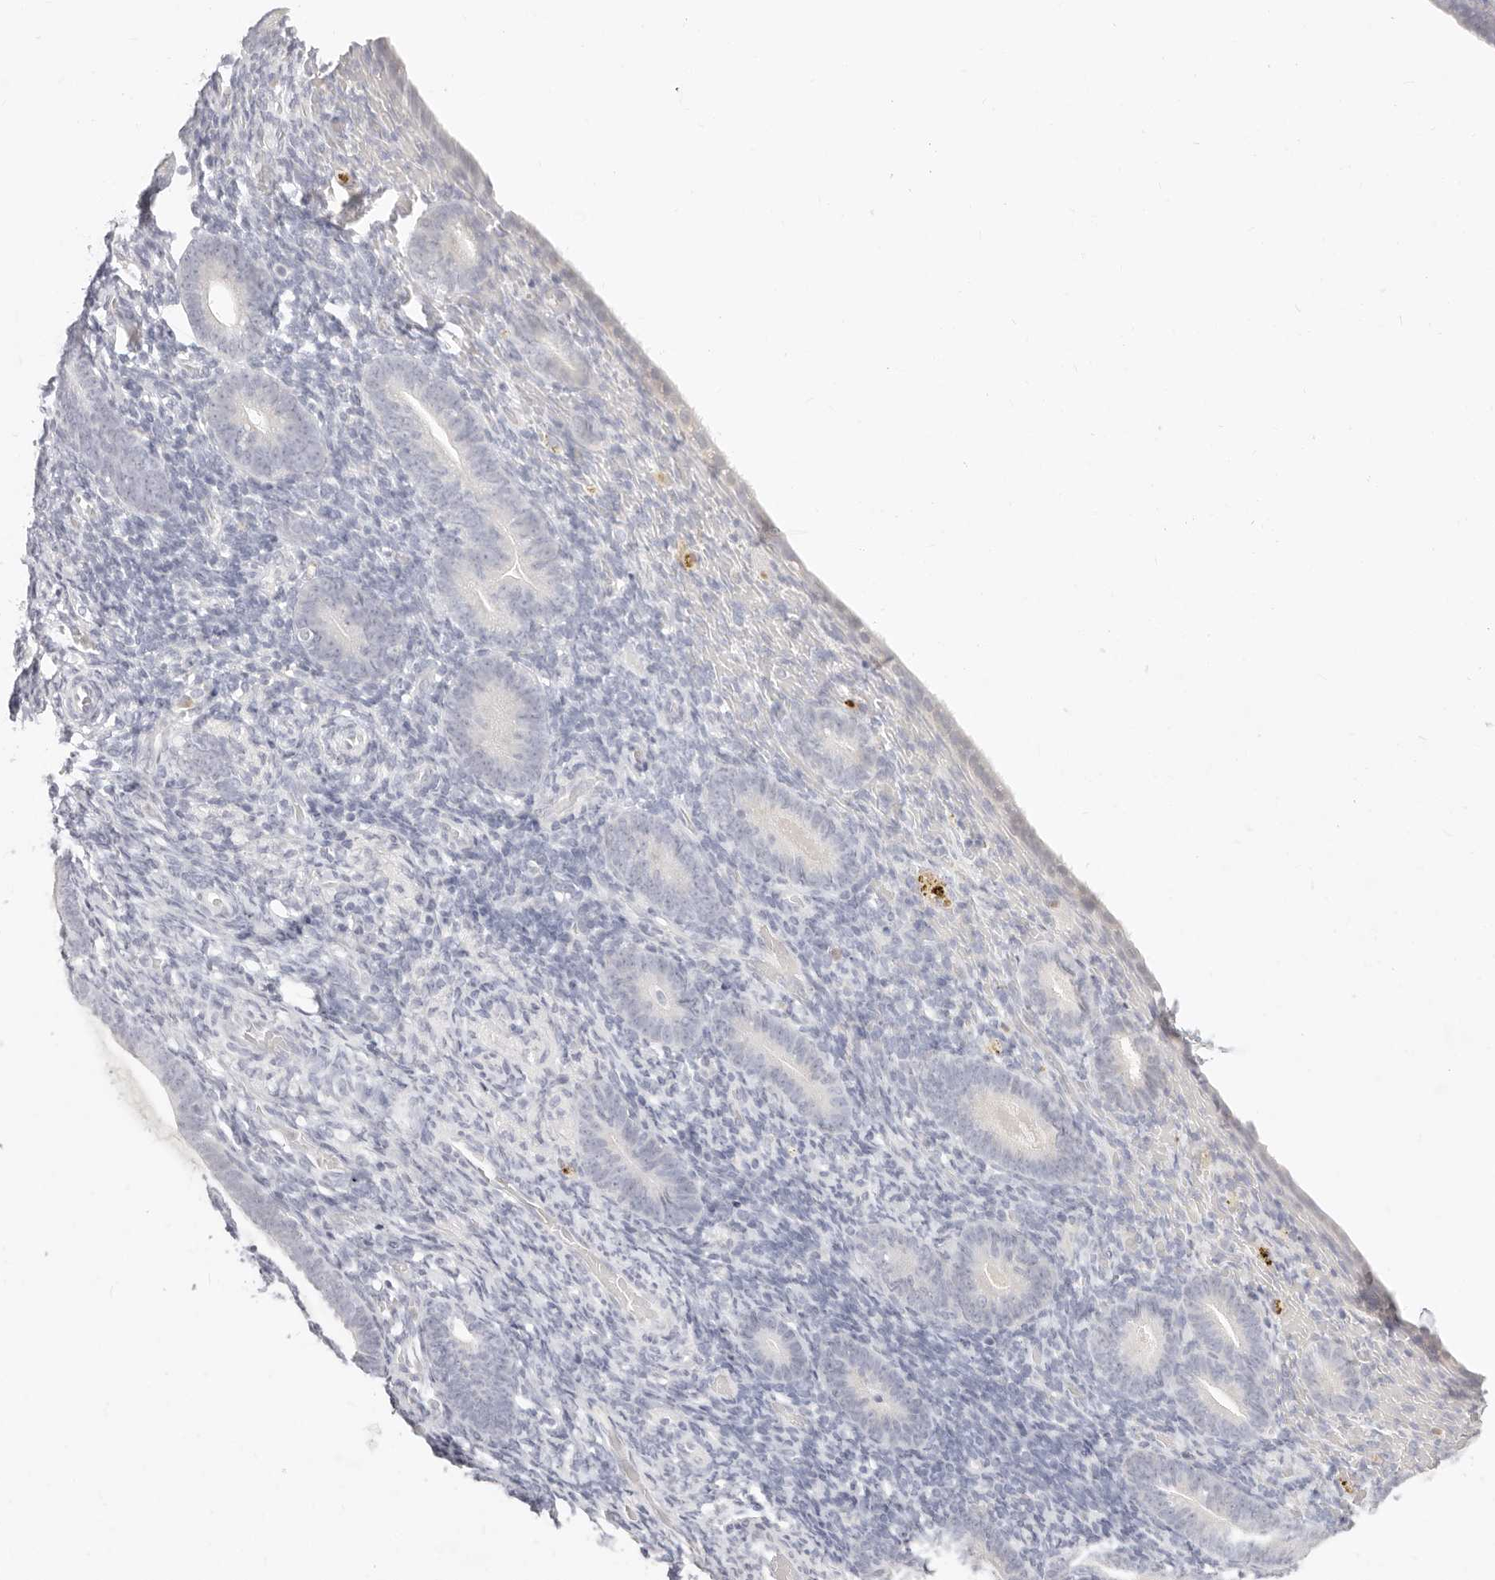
{"staining": {"intensity": "negative", "quantity": "none", "location": "none"}, "tissue": "endometrium", "cell_type": "Cells in endometrial stroma", "image_type": "normal", "snomed": [{"axis": "morphology", "description": "Normal tissue, NOS"}, {"axis": "topography", "description": "Endometrium"}], "caption": "IHC micrograph of normal endometrium: endometrium stained with DAB exhibits no significant protein positivity in cells in endometrial stroma. (Immunohistochemistry, brightfield microscopy, high magnification).", "gene": "ASCL1", "patient": {"sex": "female", "age": 51}}